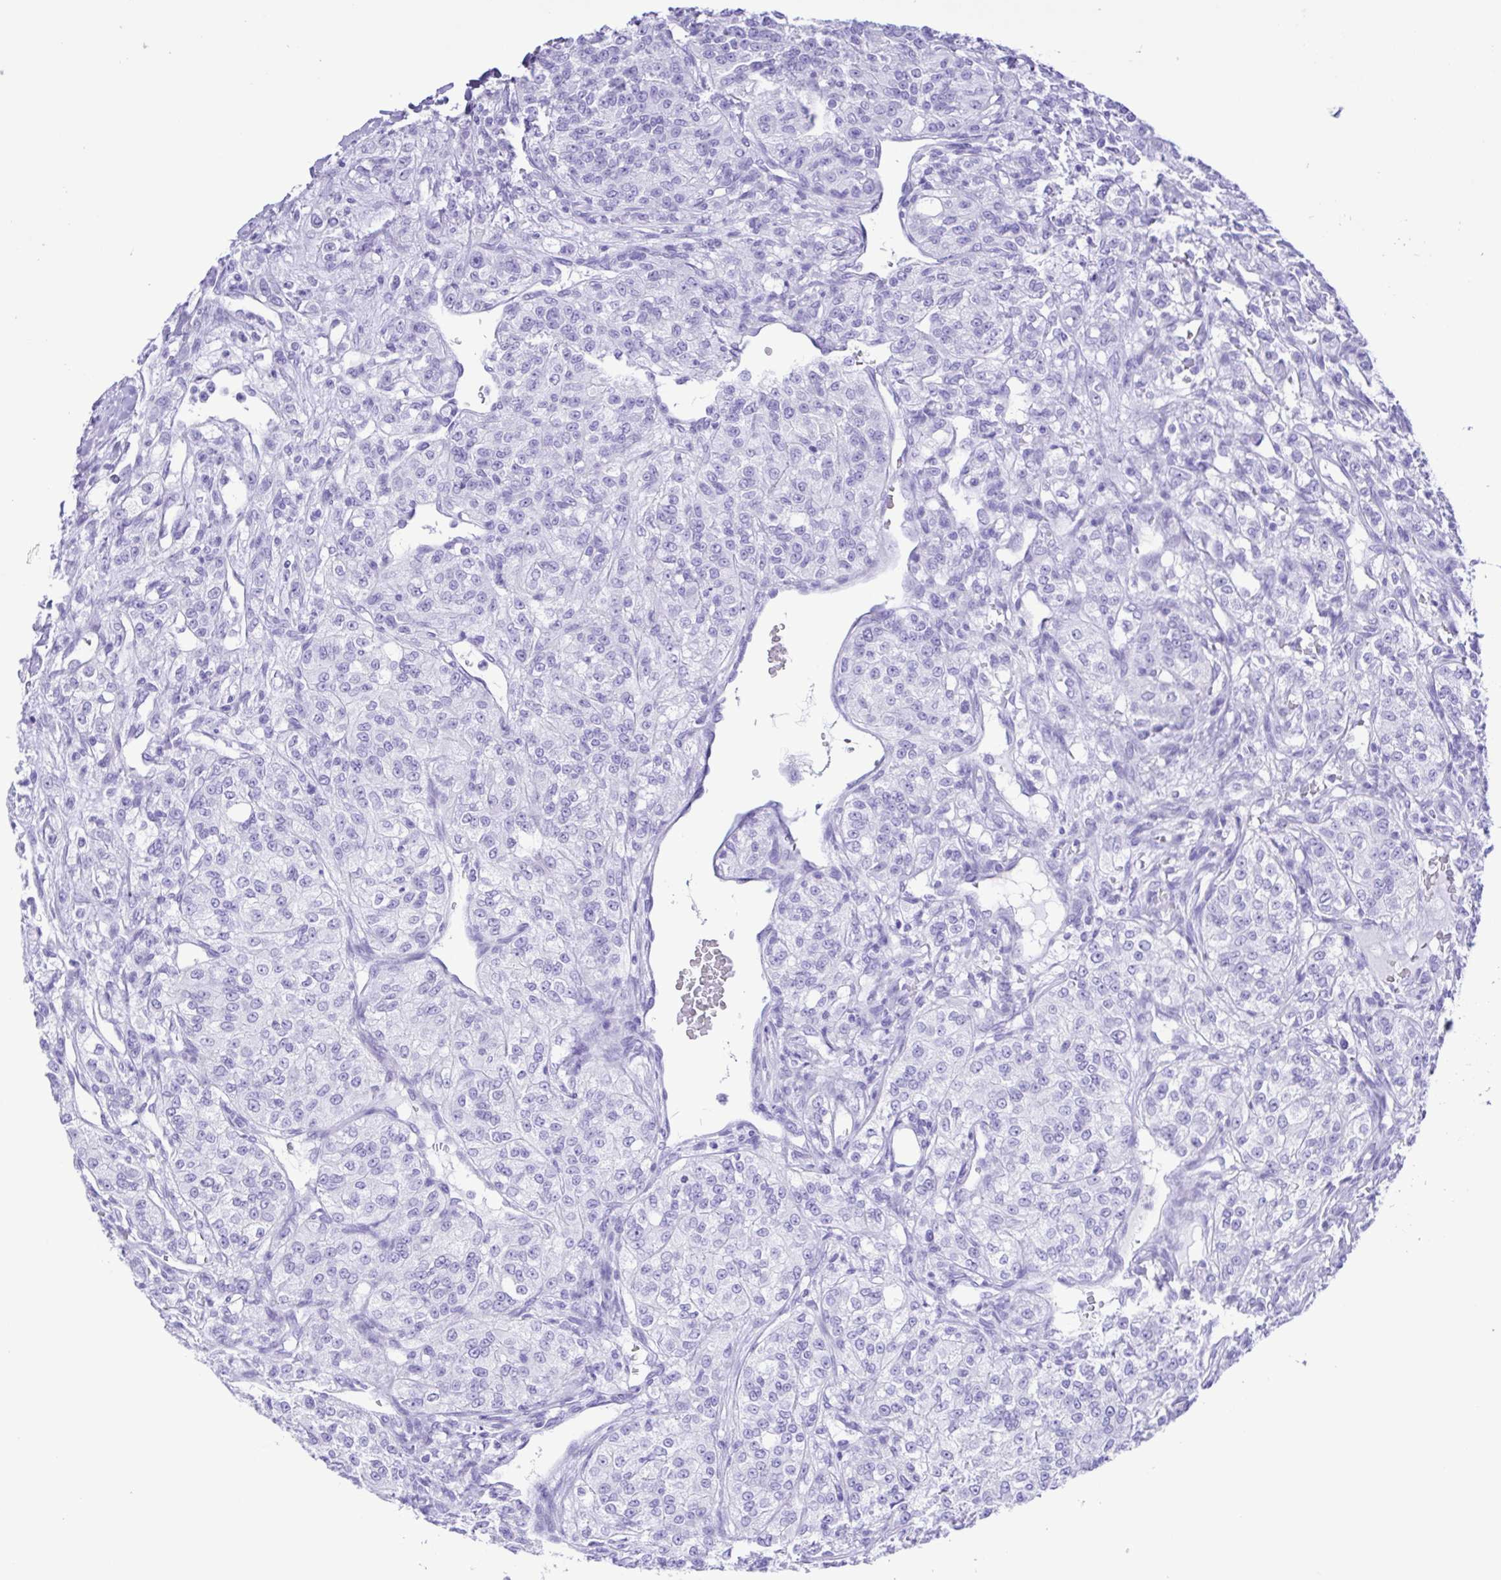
{"staining": {"intensity": "negative", "quantity": "none", "location": "none"}, "tissue": "renal cancer", "cell_type": "Tumor cells", "image_type": "cancer", "snomed": [{"axis": "morphology", "description": "Adenocarcinoma, NOS"}, {"axis": "topography", "description": "Kidney"}], "caption": "Tumor cells are negative for brown protein staining in renal adenocarcinoma. (Stains: DAB (3,3'-diaminobenzidine) IHC with hematoxylin counter stain, Microscopy: brightfield microscopy at high magnification).", "gene": "ERP27", "patient": {"sex": "female", "age": 63}}